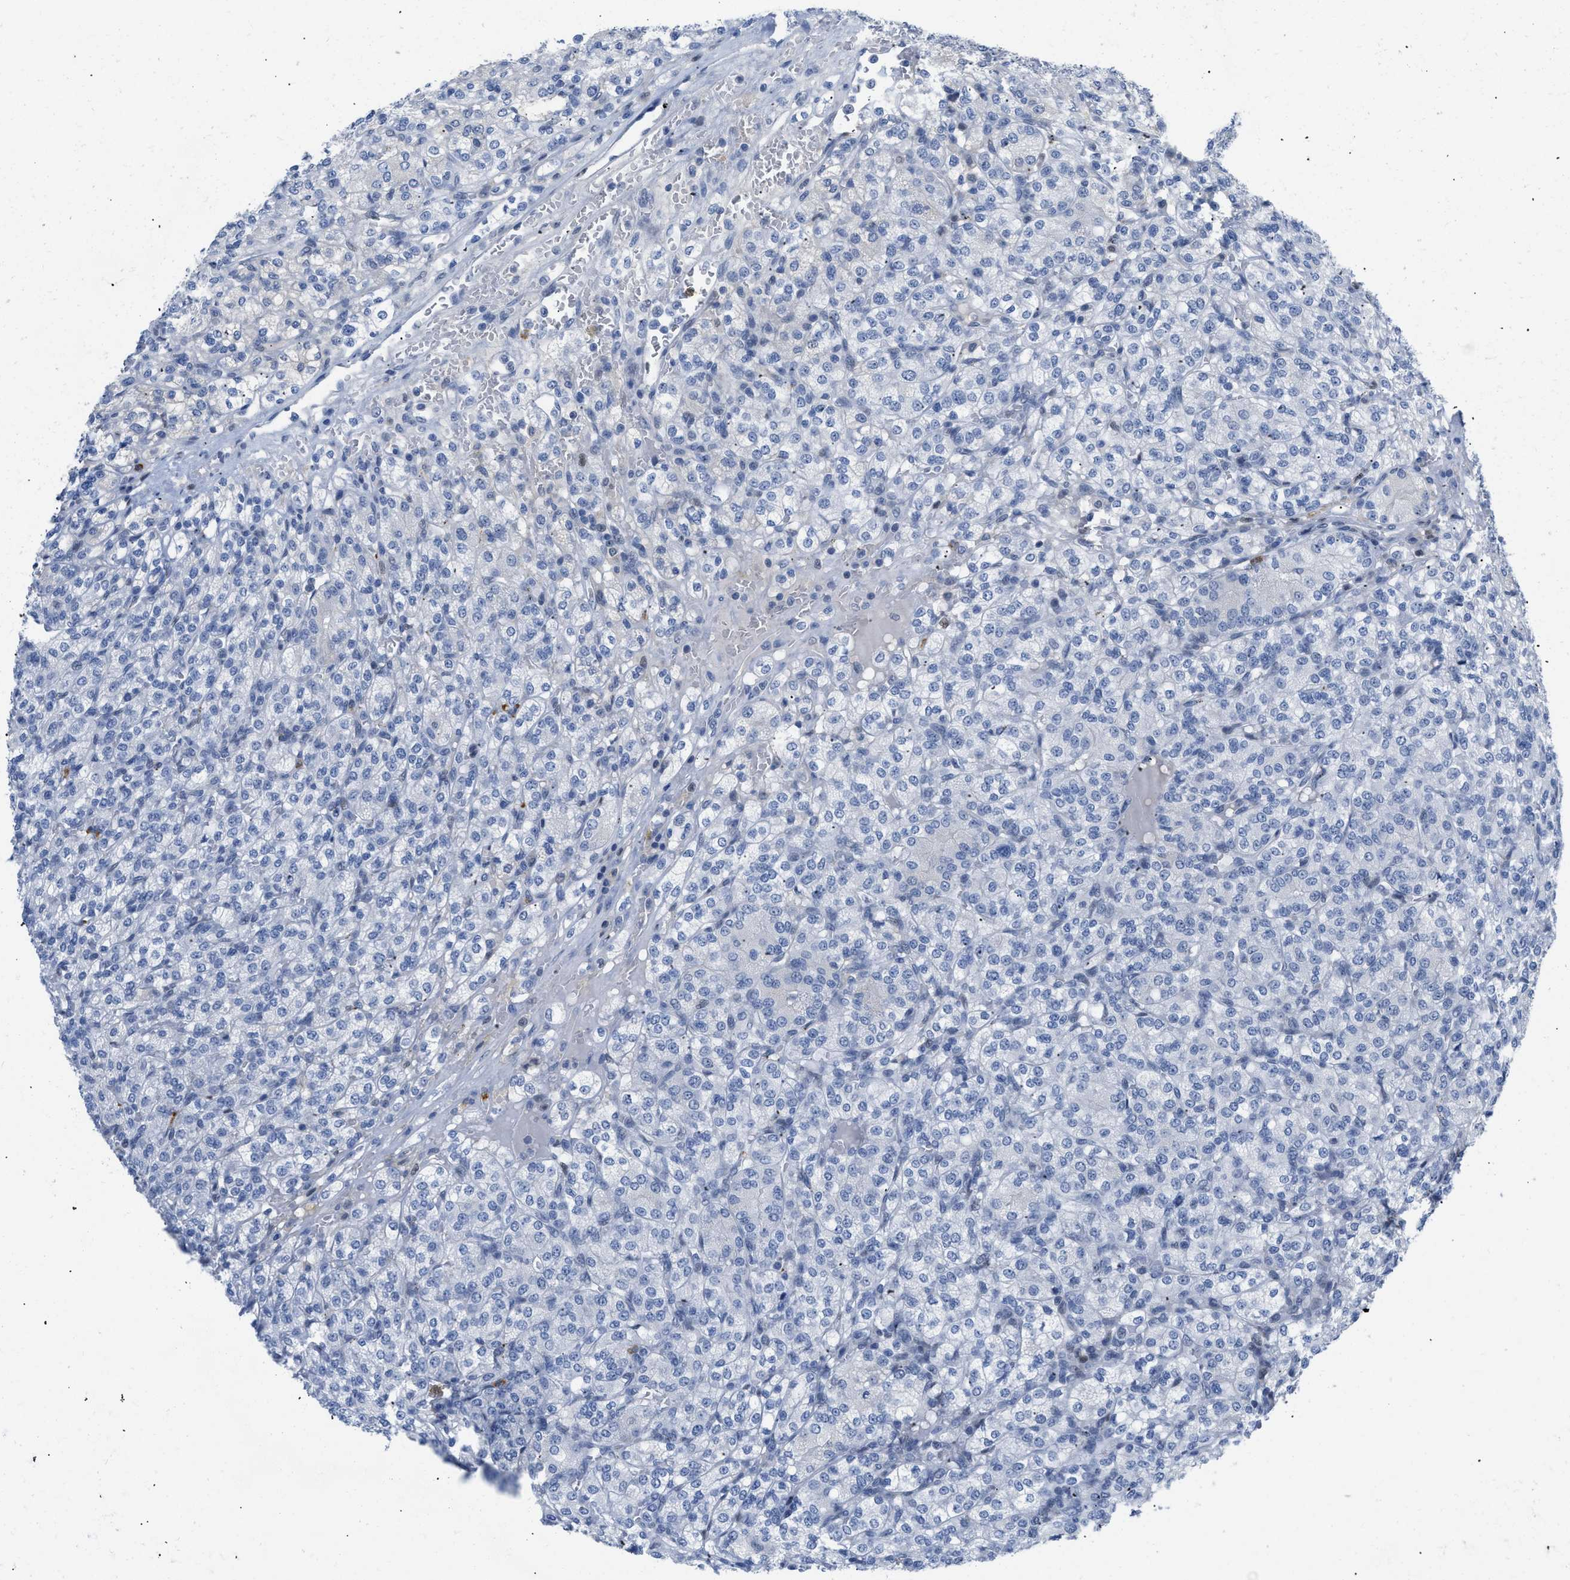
{"staining": {"intensity": "negative", "quantity": "none", "location": "none"}, "tissue": "renal cancer", "cell_type": "Tumor cells", "image_type": "cancer", "snomed": [{"axis": "morphology", "description": "Adenocarcinoma, NOS"}, {"axis": "topography", "description": "Kidney"}], "caption": "Immunohistochemical staining of adenocarcinoma (renal) demonstrates no significant staining in tumor cells.", "gene": "BOLL", "patient": {"sex": "male", "age": 77}}